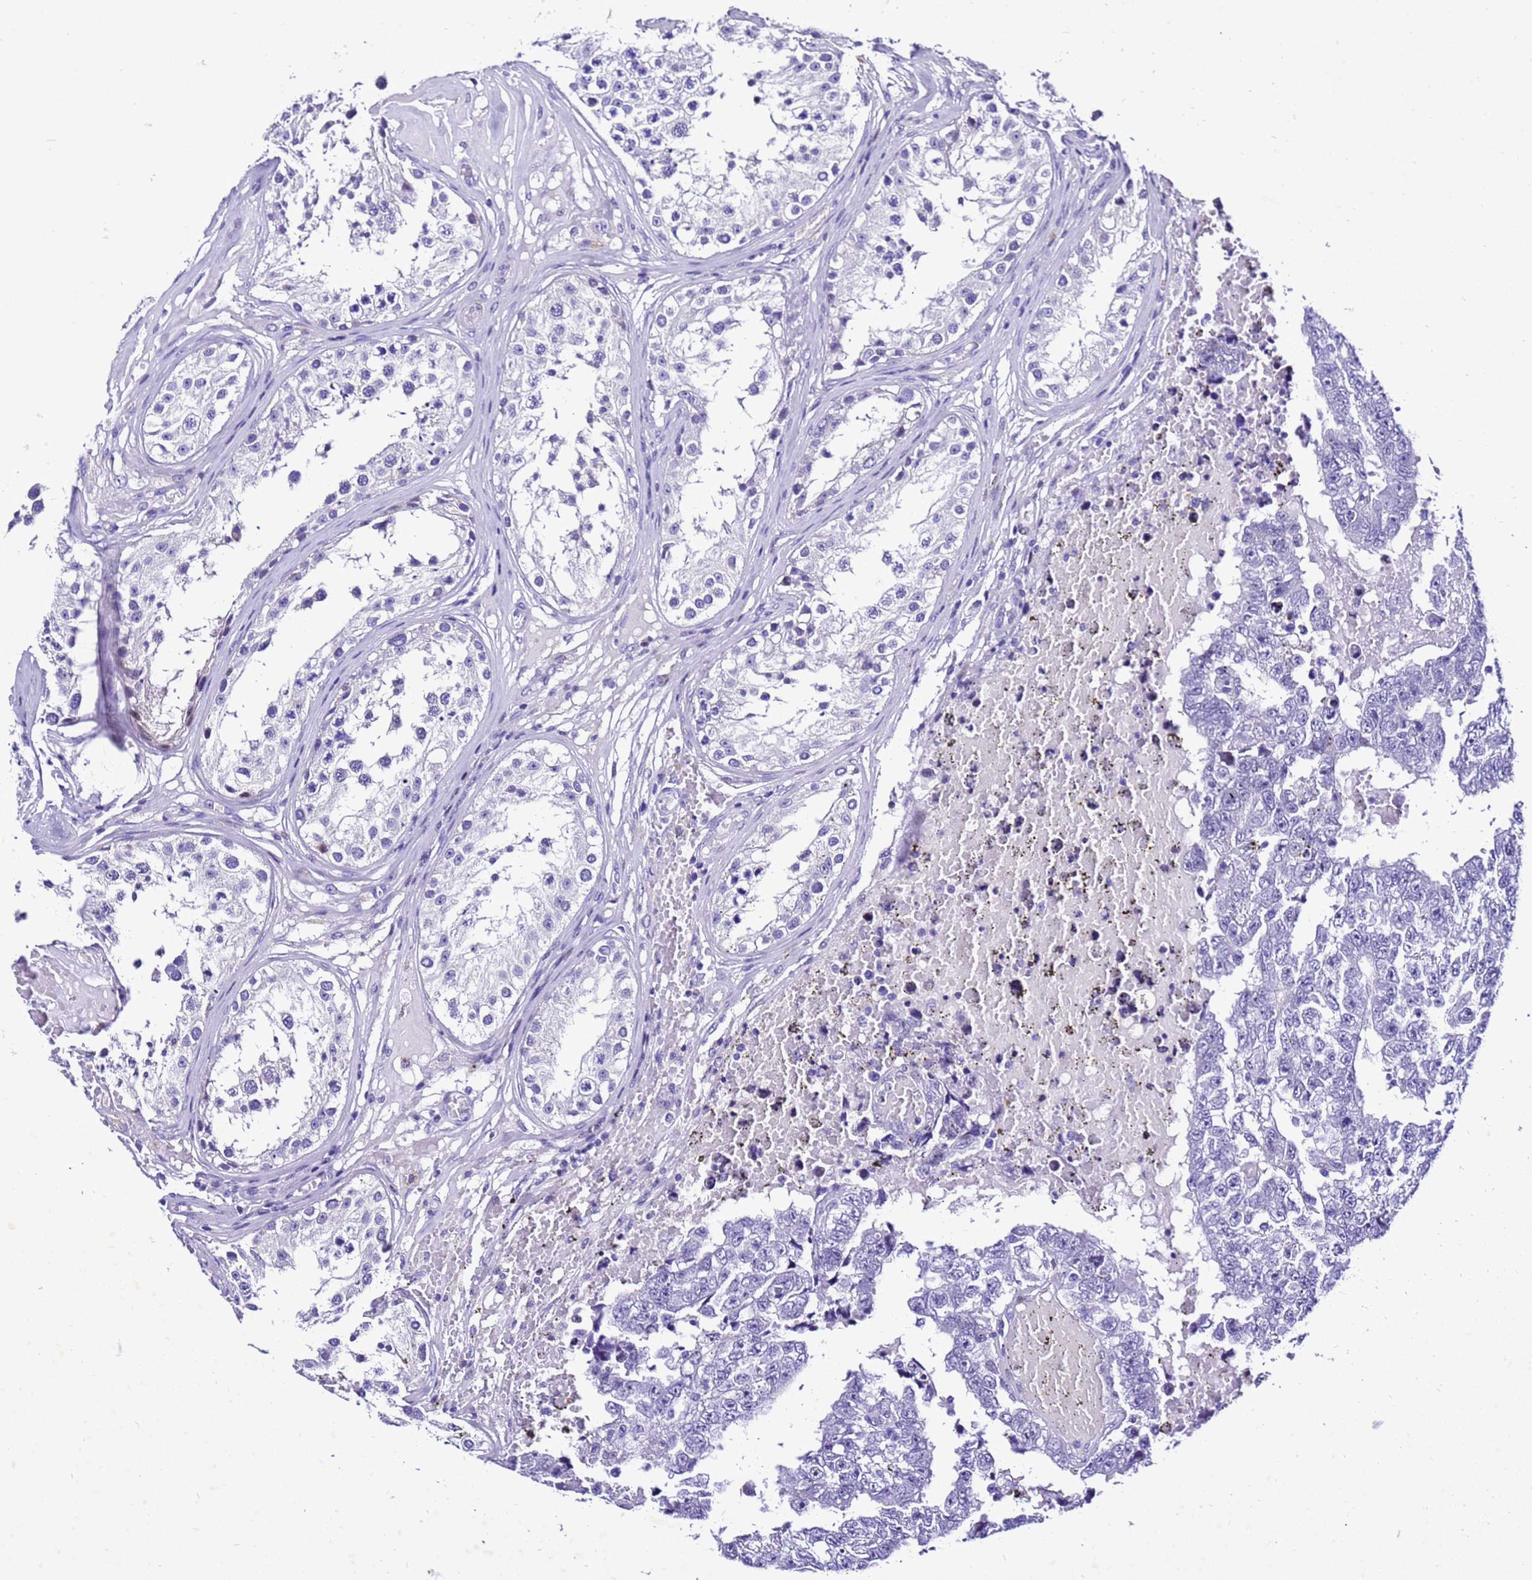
{"staining": {"intensity": "negative", "quantity": "none", "location": "none"}, "tissue": "testis cancer", "cell_type": "Tumor cells", "image_type": "cancer", "snomed": [{"axis": "morphology", "description": "Carcinoma, Embryonal, NOS"}, {"axis": "topography", "description": "Testis"}], "caption": "DAB (3,3'-diaminobenzidine) immunohistochemical staining of human testis cancer (embryonal carcinoma) demonstrates no significant staining in tumor cells.", "gene": "ZNF417", "patient": {"sex": "male", "age": 25}}